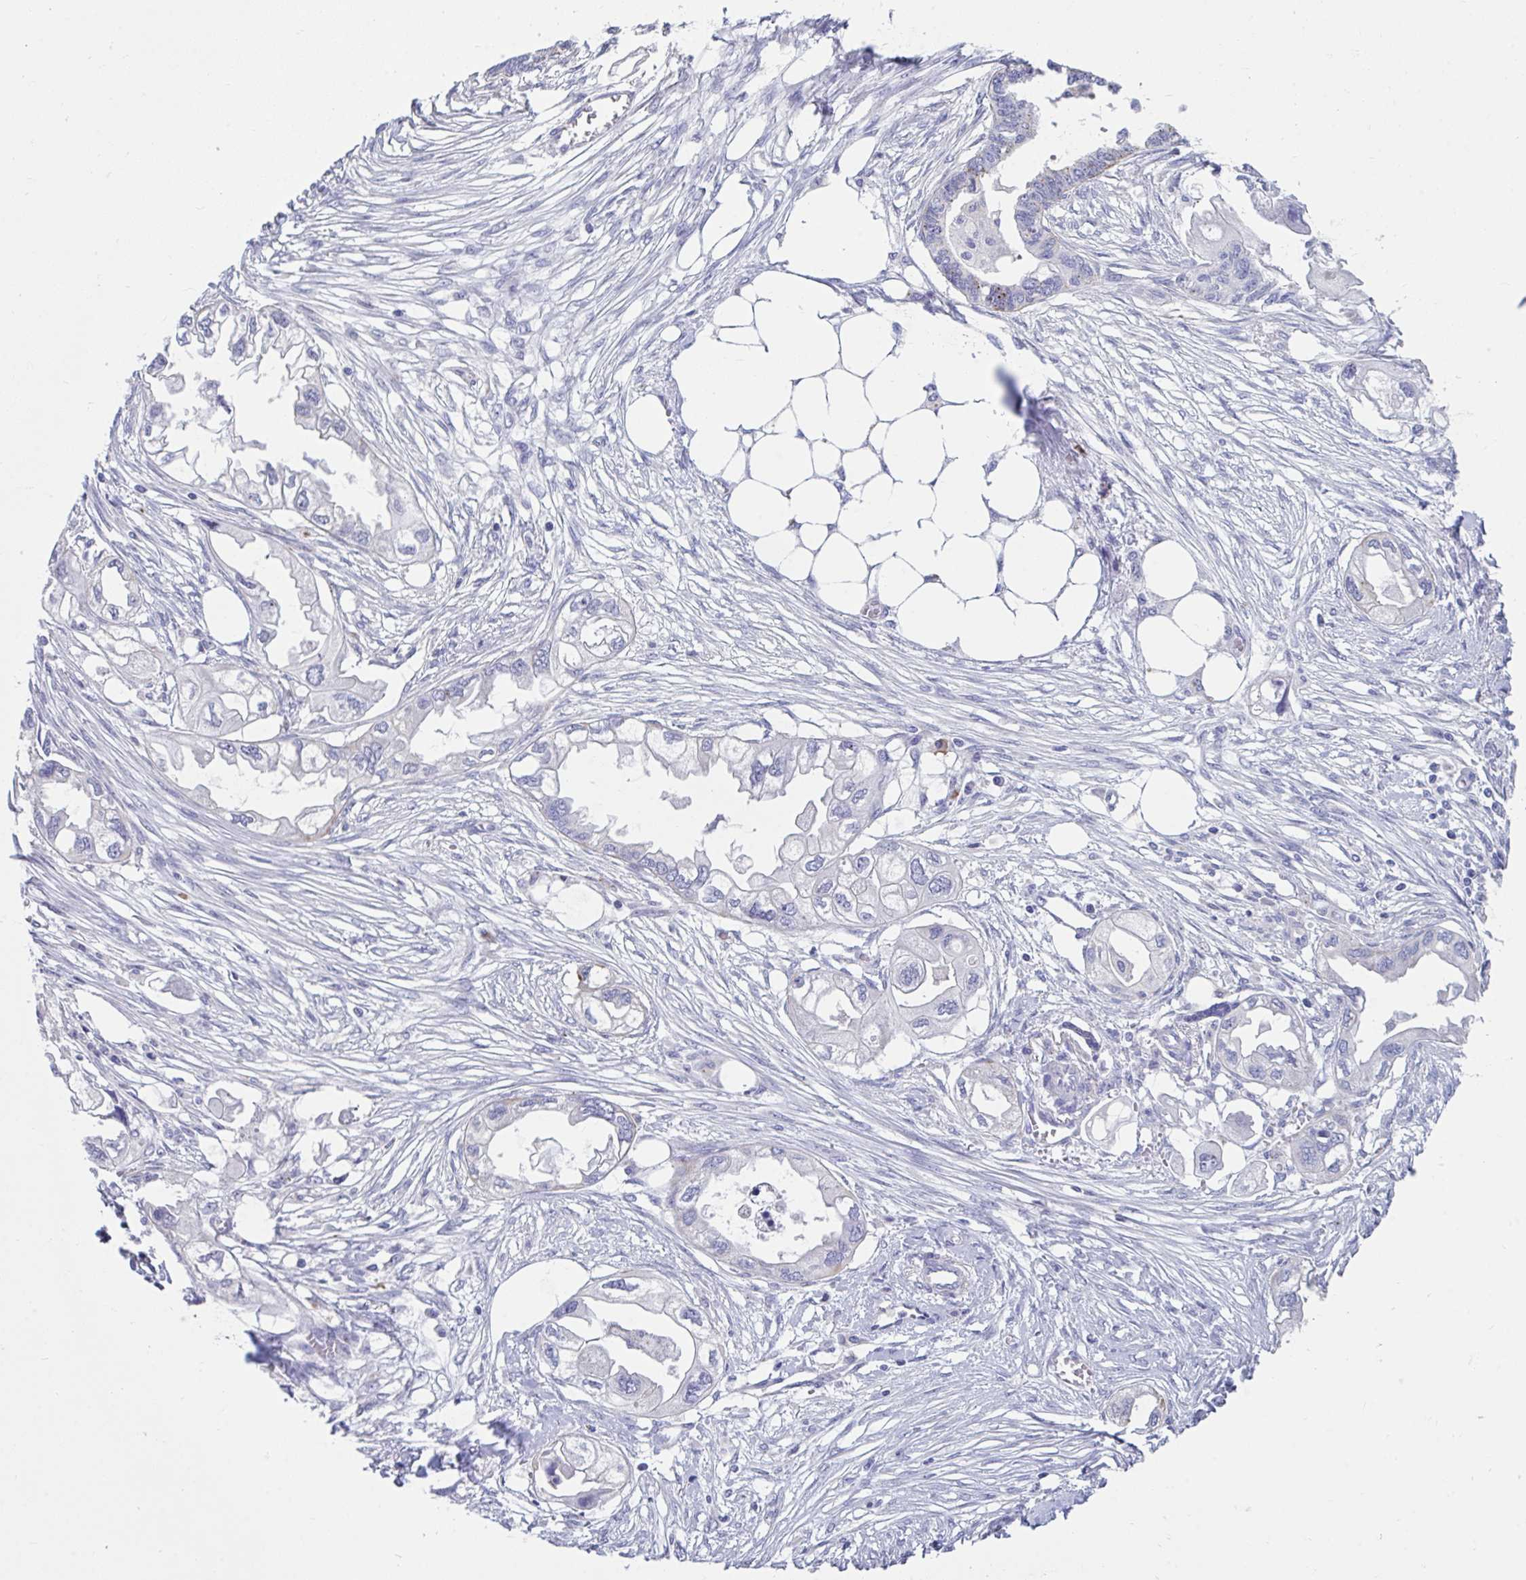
{"staining": {"intensity": "negative", "quantity": "none", "location": "none"}, "tissue": "endometrial cancer", "cell_type": "Tumor cells", "image_type": "cancer", "snomed": [{"axis": "morphology", "description": "Adenocarcinoma, NOS"}, {"axis": "morphology", "description": "Adenocarcinoma, metastatic, NOS"}, {"axis": "topography", "description": "Adipose tissue"}, {"axis": "topography", "description": "Endometrium"}], "caption": "A high-resolution photomicrograph shows immunohistochemistry staining of endometrial cancer (metastatic adenocarcinoma), which demonstrates no significant staining in tumor cells.", "gene": "GPR162", "patient": {"sex": "female", "age": 67}}